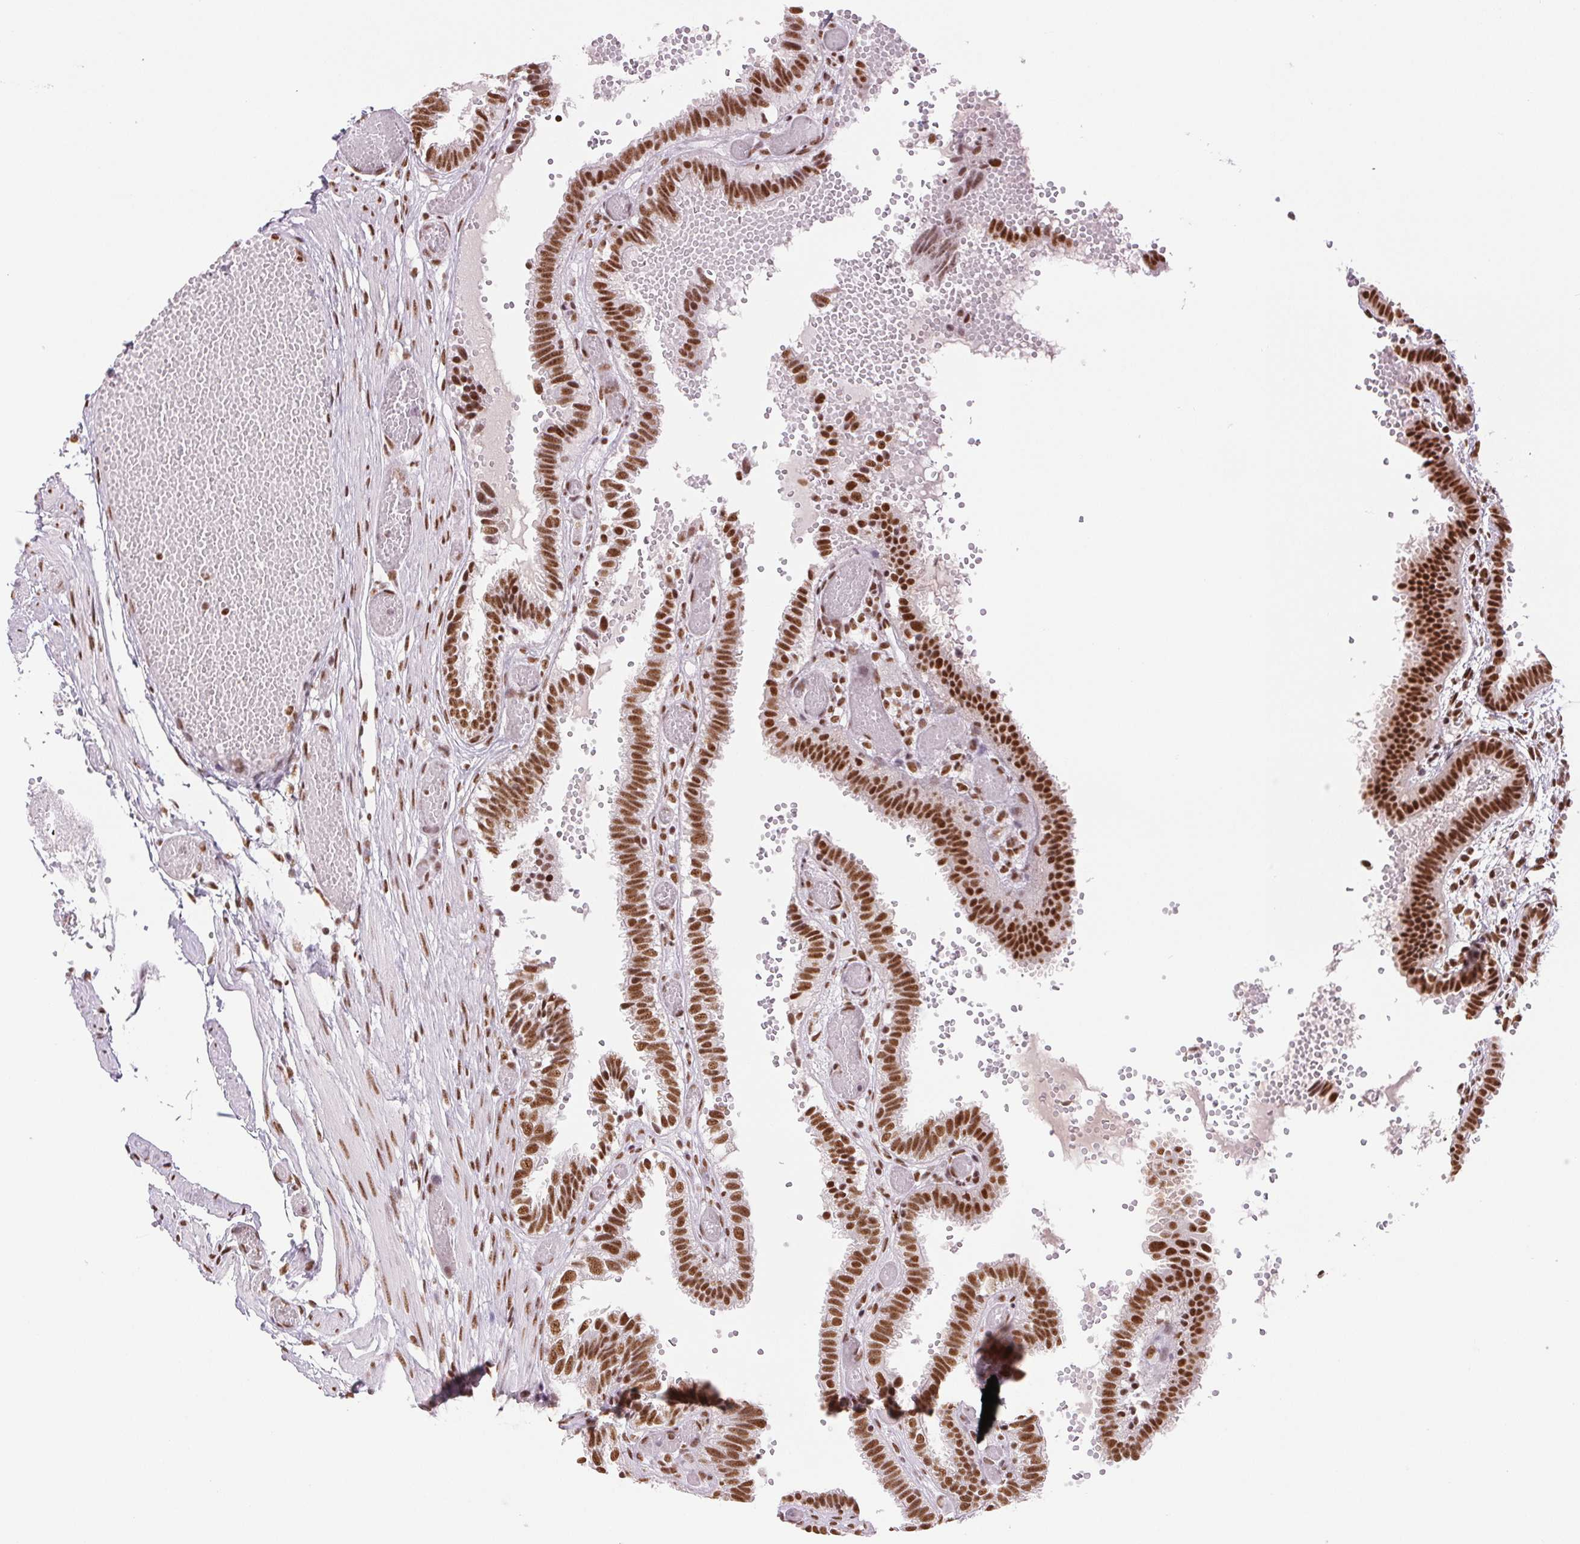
{"staining": {"intensity": "strong", "quantity": ">75%", "location": "nuclear"}, "tissue": "fallopian tube", "cell_type": "Glandular cells", "image_type": "normal", "snomed": [{"axis": "morphology", "description": "Normal tissue, NOS"}, {"axis": "topography", "description": "Fallopian tube"}], "caption": "Fallopian tube stained with DAB (3,3'-diaminobenzidine) IHC exhibits high levels of strong nuclear staining in approximately >75% of glandular cells.", "gene": "IK", "patient": {"sex": "female", "age": 37}}